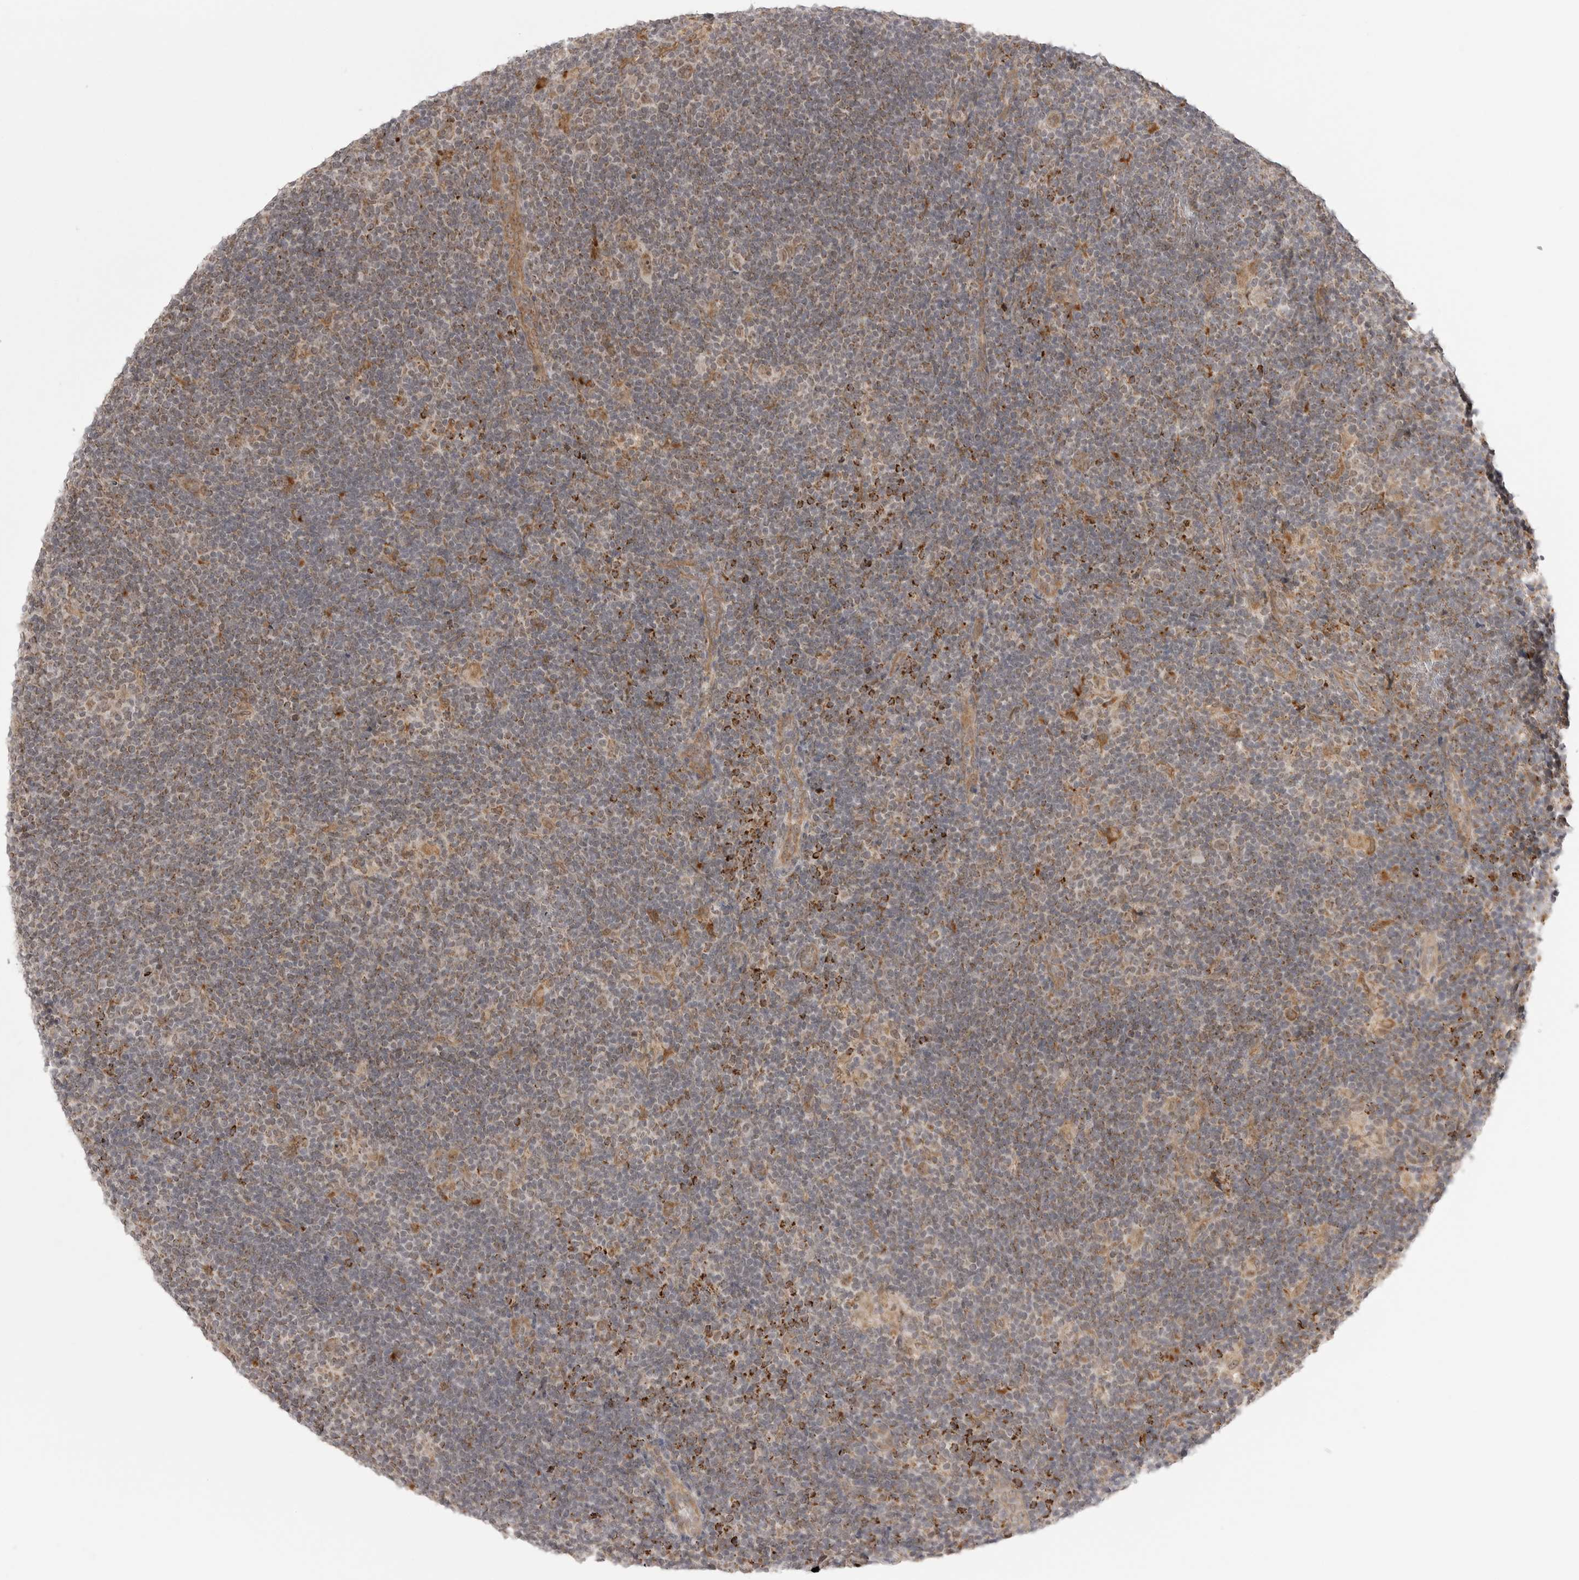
{"staining": {"intensity": "moderate", "quantity": "25%-75%", "location": "cytoplasmic/membranous,nuclear"}, "tissue": "lymphoma", "cell_type": "Tumor cells", "image_type": "cancer", "snomed": [{"axis": "morphology", "description": "Hodgkin's disease, NOS"}, {"axis": "topography", "description": "Lymph node"}], "caption": "Hodgkin's disease stained for a protein (brown) displays moderate cytoplasmic/membranous and nuclear positive staining in about 25%-75% of tumor cells.", "gene": "KALRN", "patient": {"sex": "female", "age": 57}}